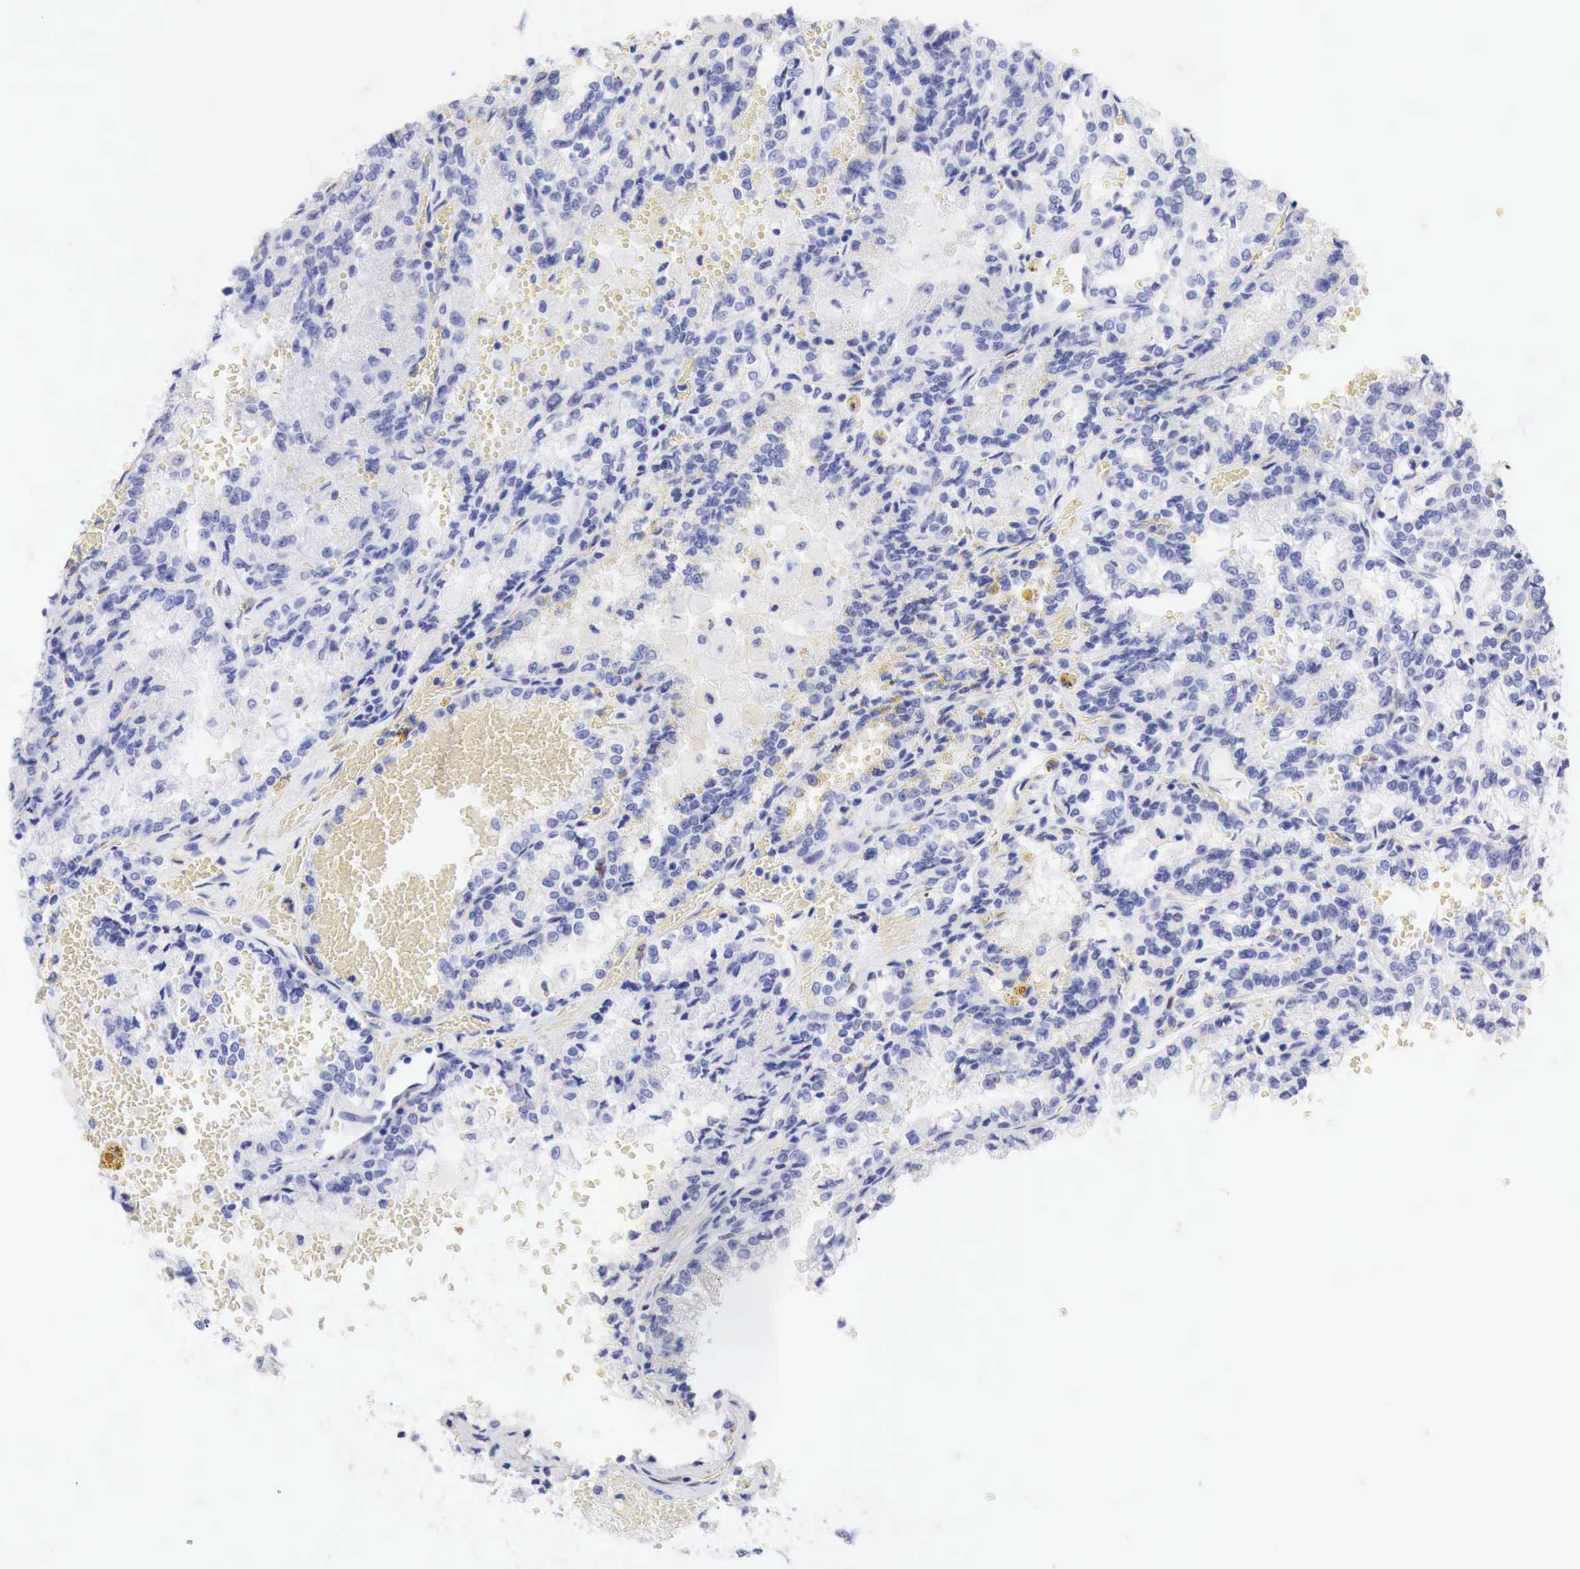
{"staining": {"intensity": "negative", "quantity": "none", "location": "none"}, "tissue": "renal cancer", "cell_type": "Tumor cells", "image_type": "cancer", "snomed": [{"axis": "morphology", "description": "Adenocarcinoma, NOS"}, {"axis": "topography", "description": "Kidney"}], "caption": "The image shows no staining of tumor cells in renal cancer (adenocarcinoma).", "gene": "CDKN2A", "patient": {"sex": "female", "age": 56}}